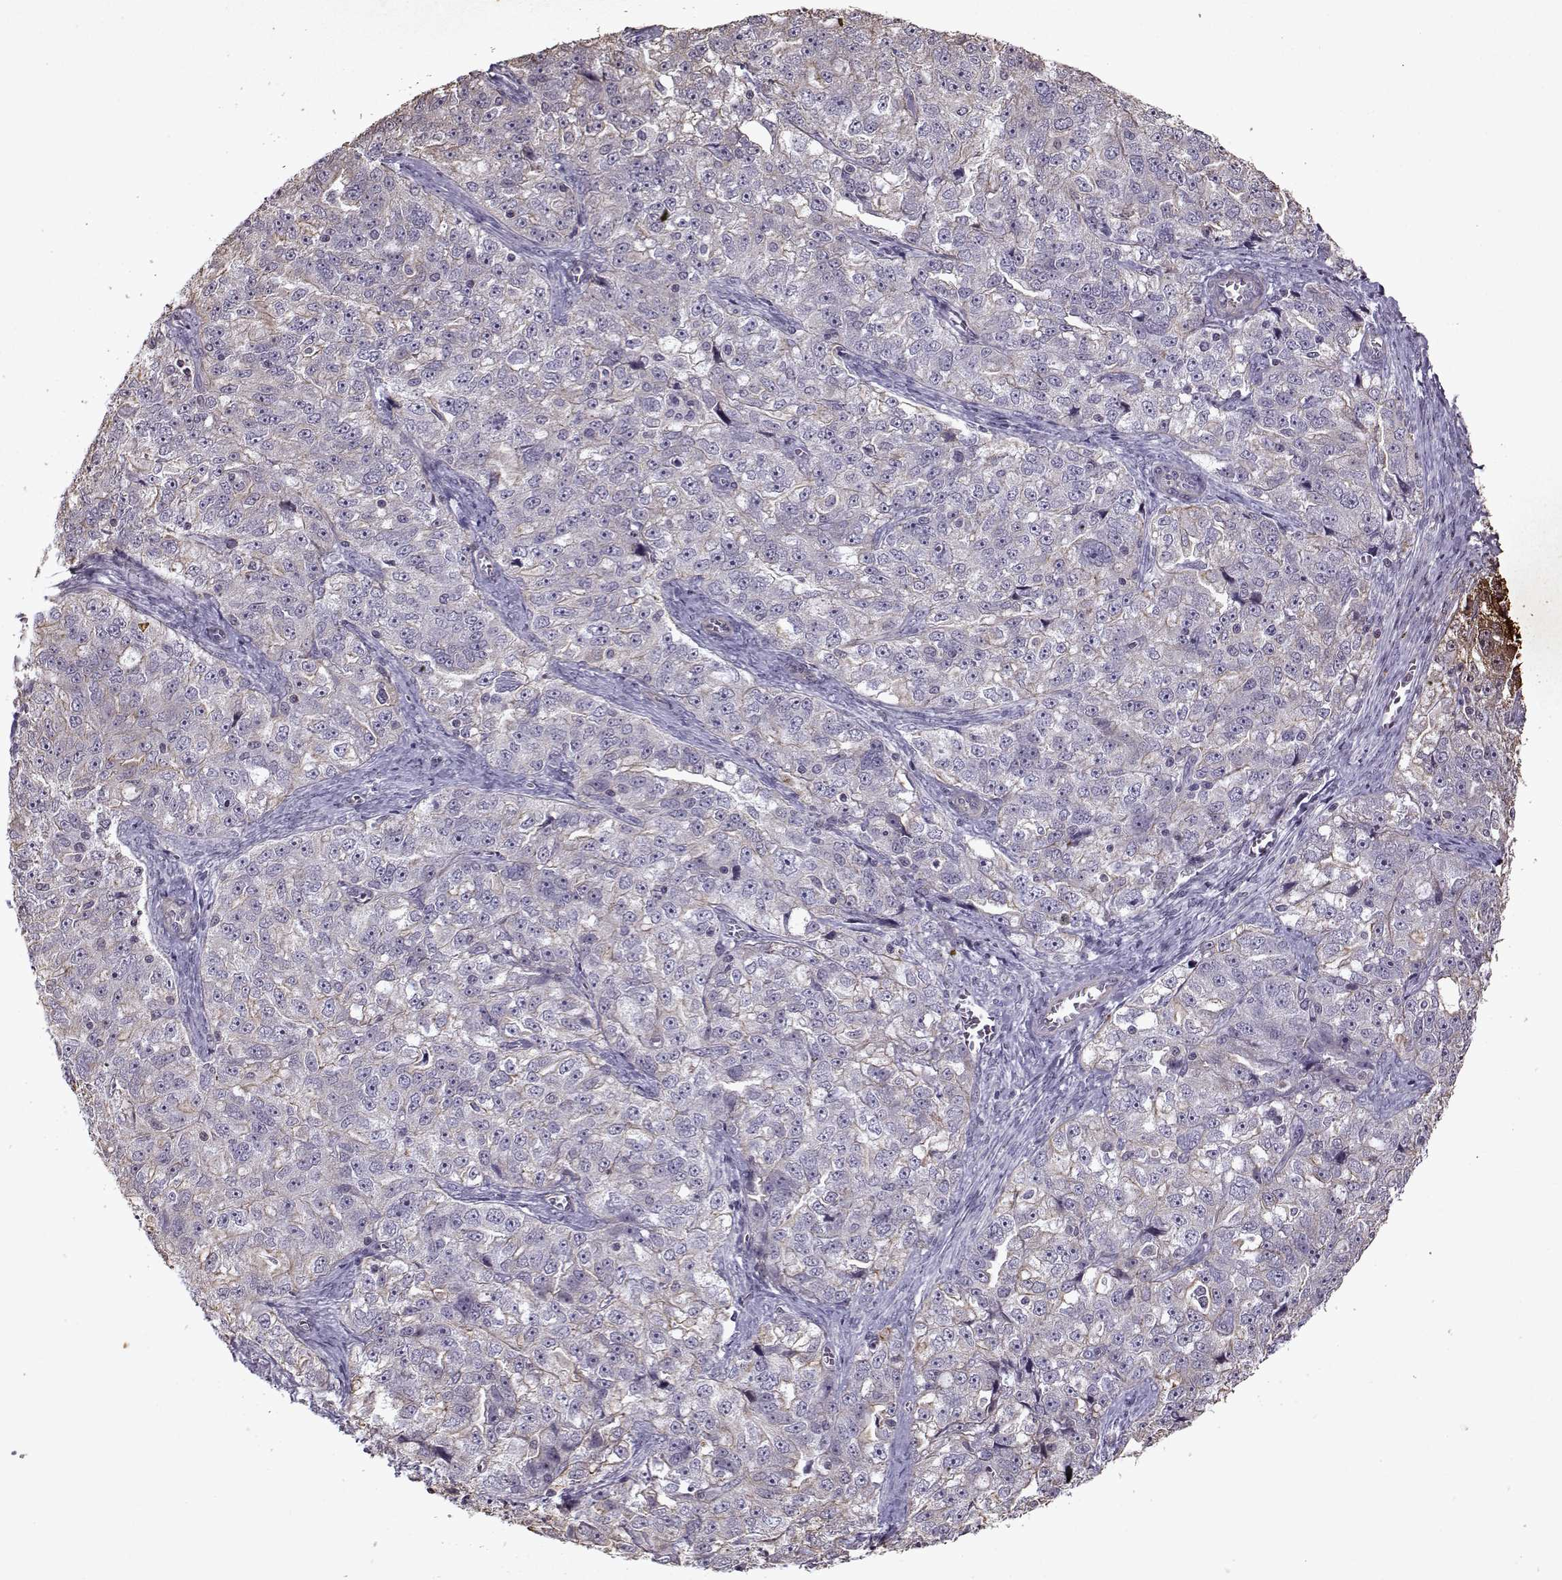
{"staining": {"intensity": "negative", "quantity": "none", "location": "none"}, "tissue": "ovarian cancer", "cell_type": "Tumor cells", "image_type": "cancer", "snomed": [{"axis": "morphology", "description": "Cystadenocarcinoma, serous, NOS"}, {"axis": "topography", "description": "Ovary"}], "caption": "High power microscopy histopathology image of an IHC histopathology image of serous cystadenocarcinoma (ovarian), revealing no significant expression in tumor cells. Brightfield microscopy of IHC stained with DAB (brown) and hematoxylin (blue), captured at high magnification.", "gene": "KRT9", "patient": {"sex": "female", "age": 51}}